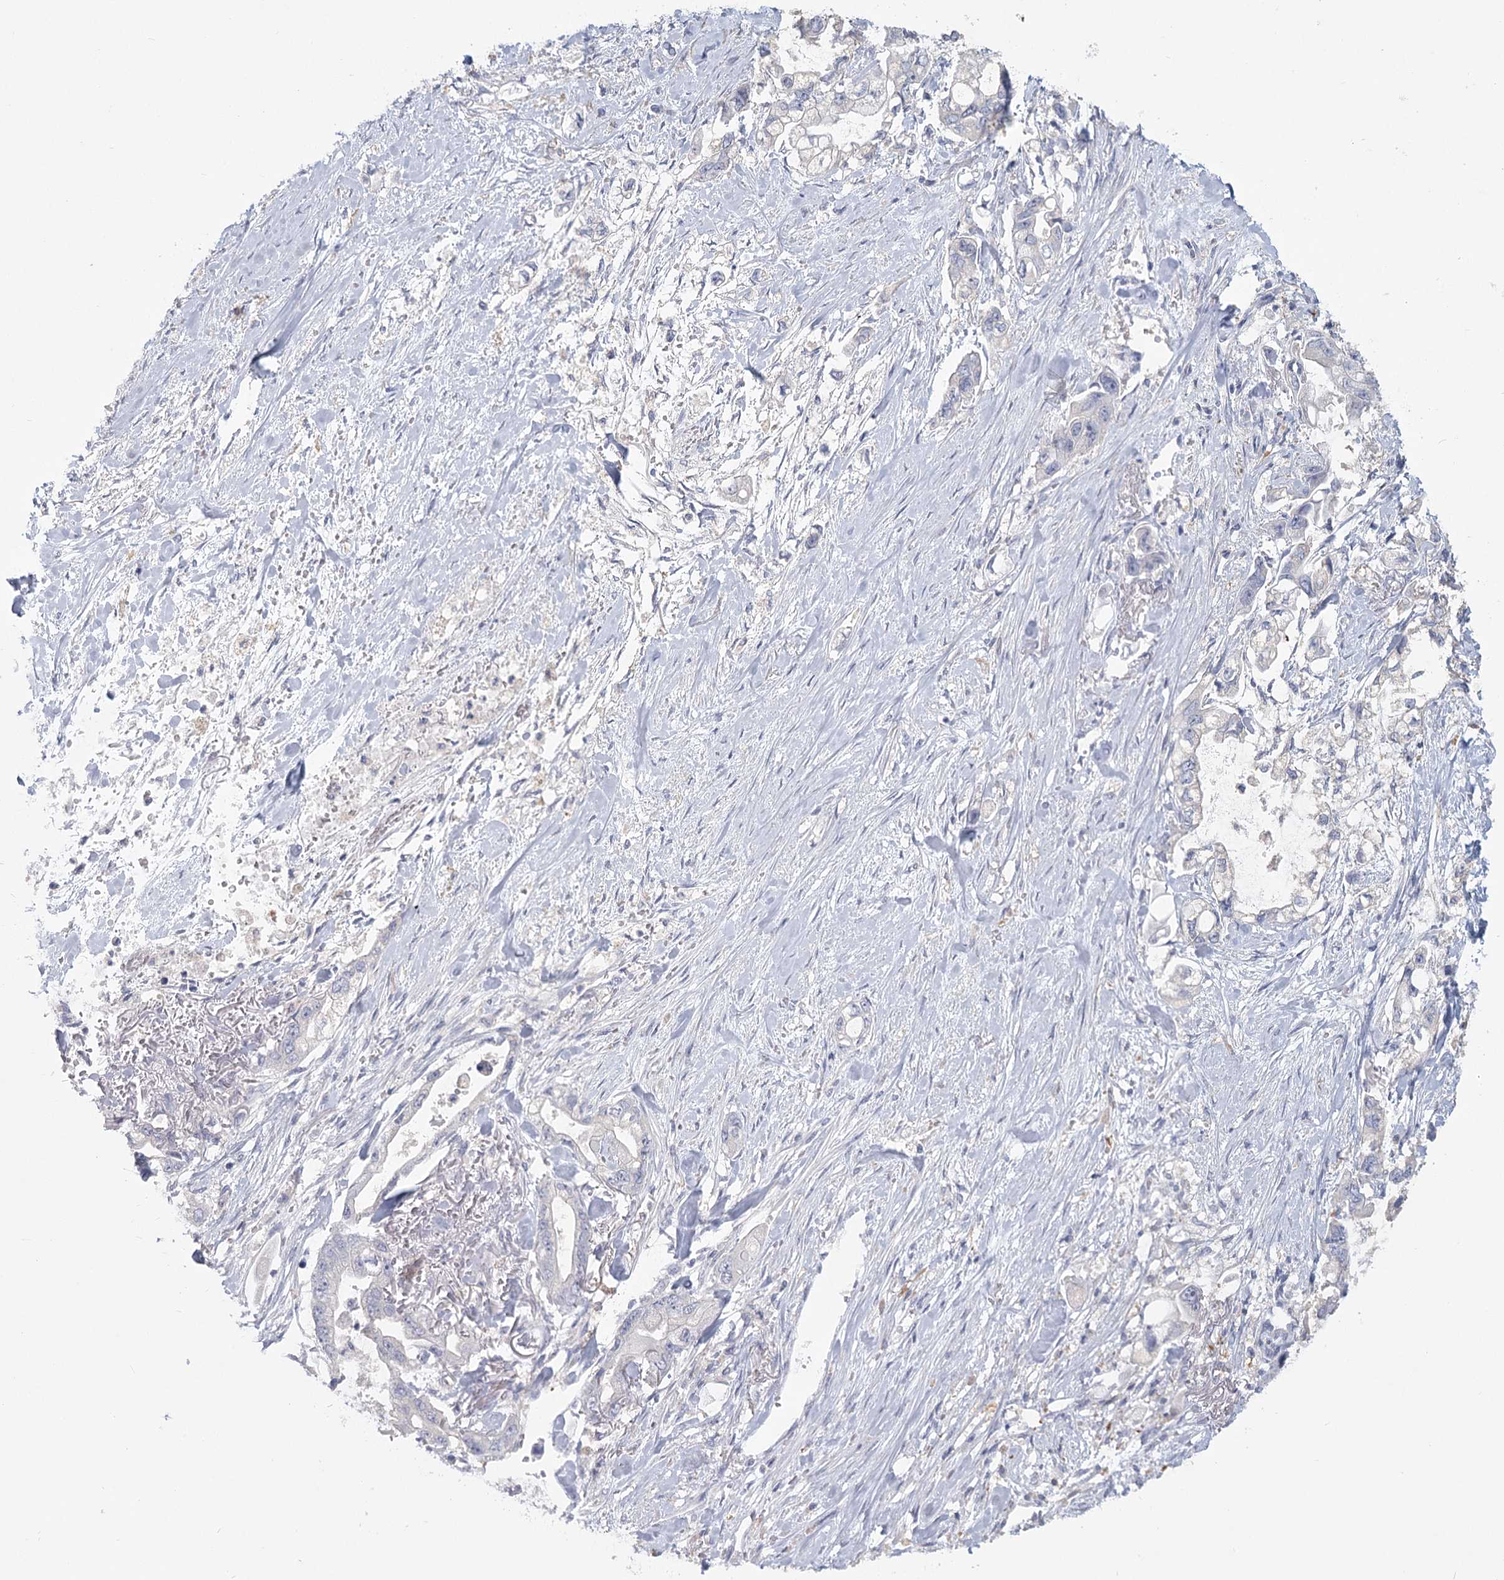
{"staining": {"intensity": "negative", "quantity": "none", "location": "none"}, "tissue": "stomach cancer", "cell_type": "Tumor cells", "image_type": "cancer", "snomed": [{"axis": "morphology", "description": "Adenocarcinoma, NOS"}, {"axis": "topography", "description": "Stomach"}], "caption": "This is a micrograph of IHC staining of stomach adenocarcinoma, which shows no positivity in tumor cells.", "gene": "CNTLN", "patient": {"sex": "male", "age": 62}}